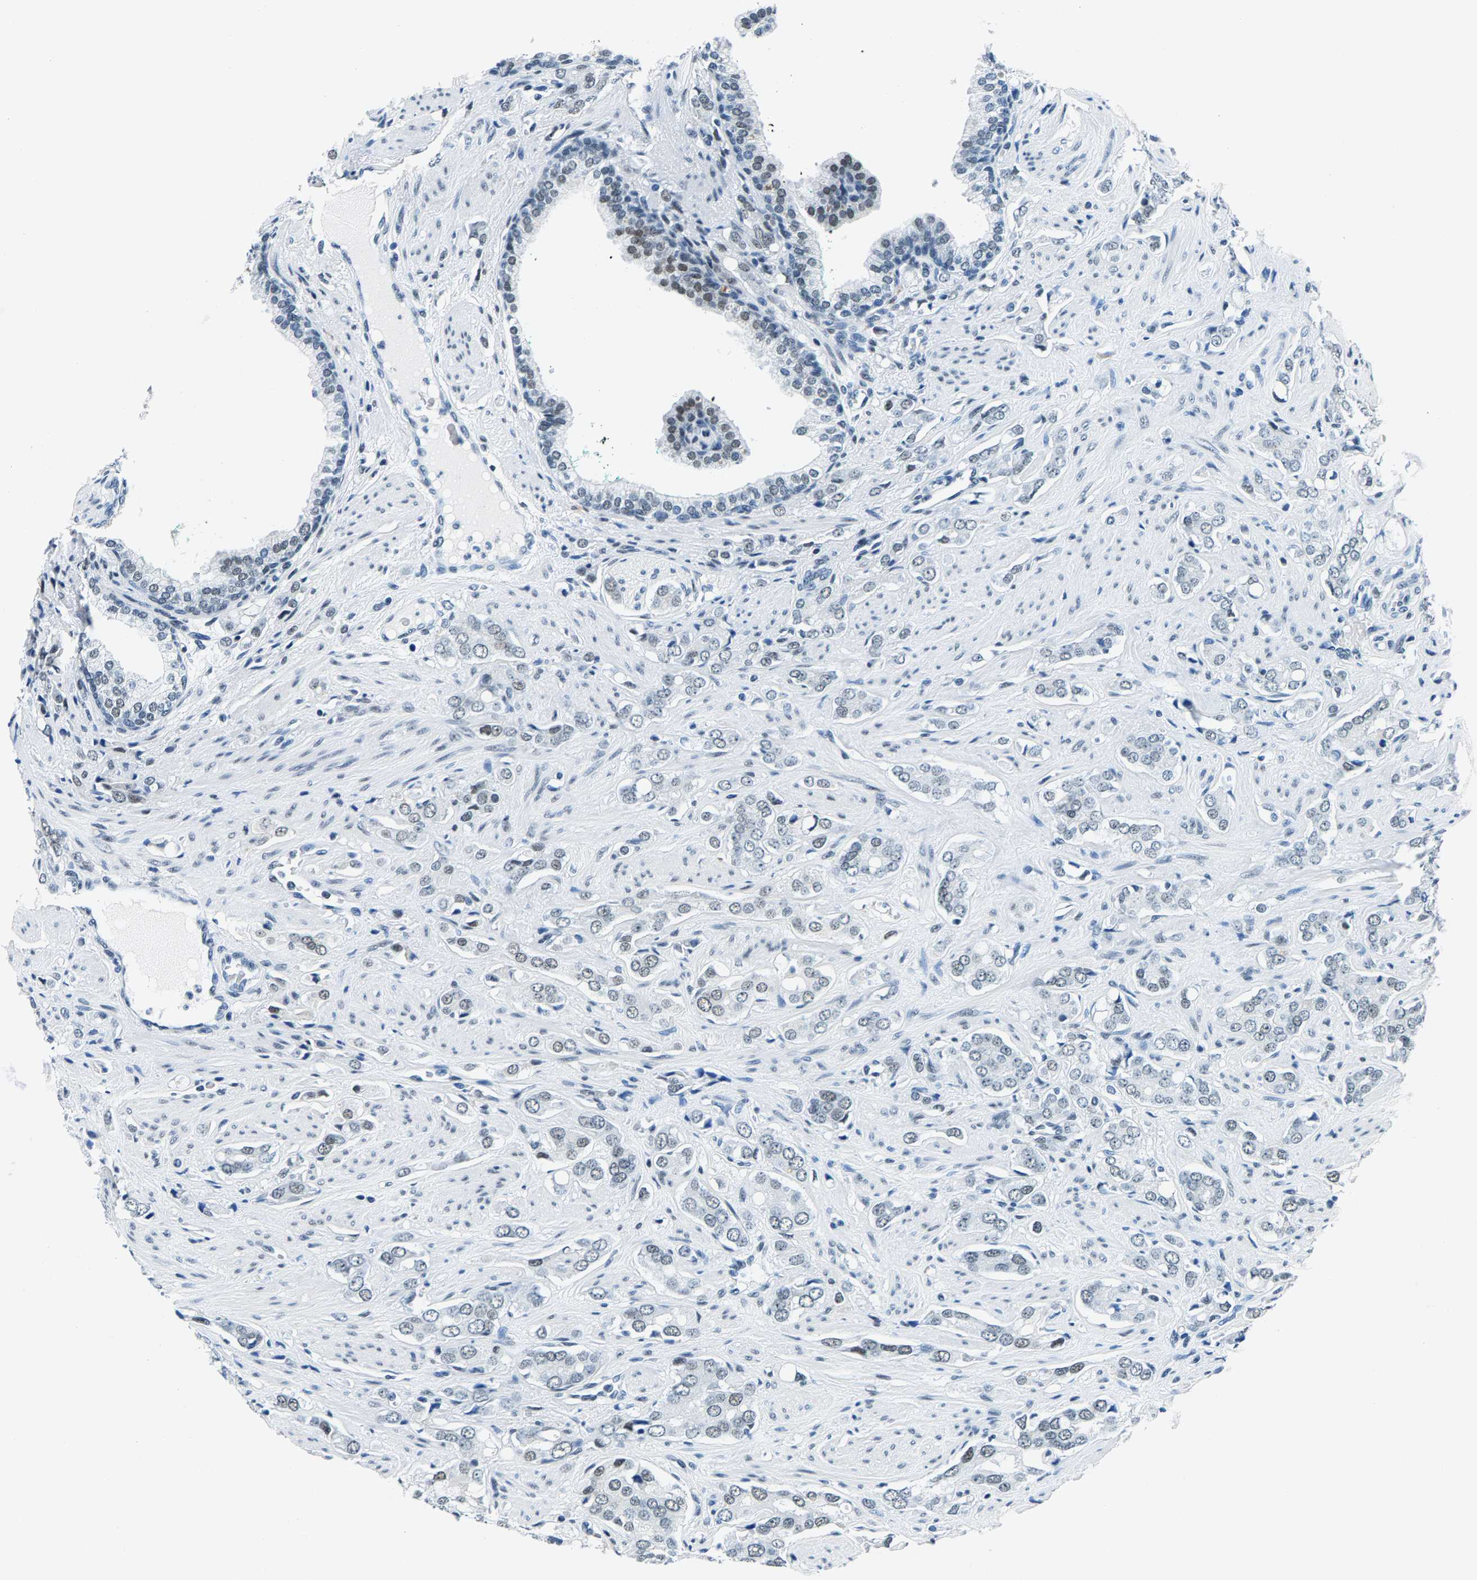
{"staining": {"intensity": "weak", "quantity": "<25%", "location": "nuclear"}, "tissue": "prostate cancer", "cell_type": "Tumor cells", "image_type": "cancer", "snomed": [{"axis": "morphology", "description": "Adenocarcinoma, High grade"}, {"axis": "topography", "description": "Prostate"}], "caption": "Immunohistochemical staining of human prostate cancer (adenocarcinoma (high-grade)) demonstrates no significant expression in tumor cells. The staining is performed using DAB (3,3'-diaminobenzidine) brown chromogen with nuclei counter-stained in using hematoxylin.", "gene": "ATF2", "patient": {"sex": "male", "age": 52}}